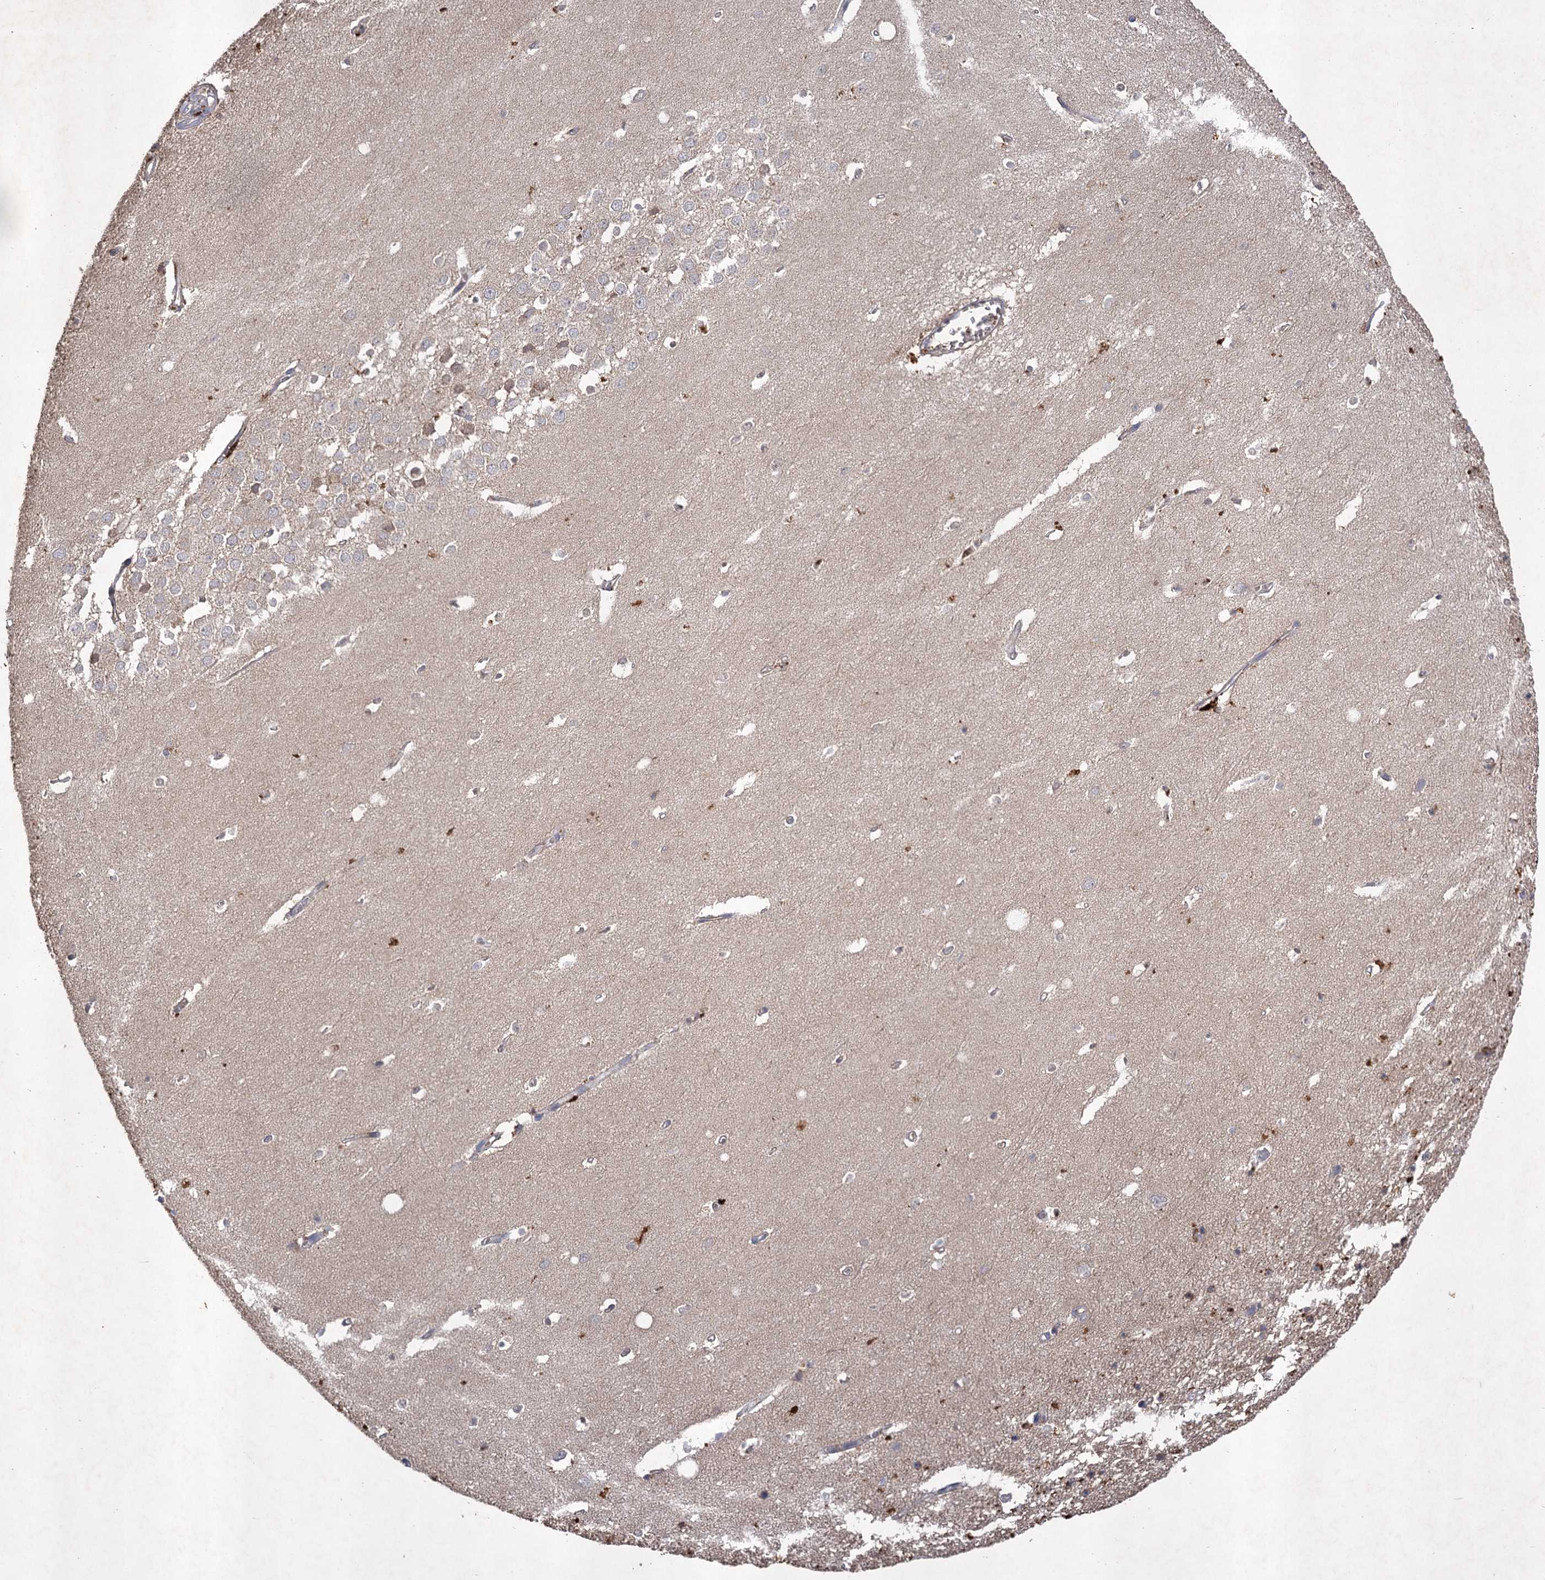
{"staining": {"intensity": "negative", "quantity": "none", "location": "none"}, "tissue": "hippocampus", "cell_type": "Glial cells", "image_type": "normal", "snomed": [{"axis": "morphology", "description": "Normal tissue, NOS"}, {"axis": "topography", "description": "Hippocampus"}], "caption": "Hippocampus was stained to show a protein in brown. There is no significant positivity in glial cells. (Brightfield microscopy of DAB (3,3'-diaminobenzidine) IHC at high magnification).", "gene": "USP50", "patient": {"sex": "female", "age": 64}}